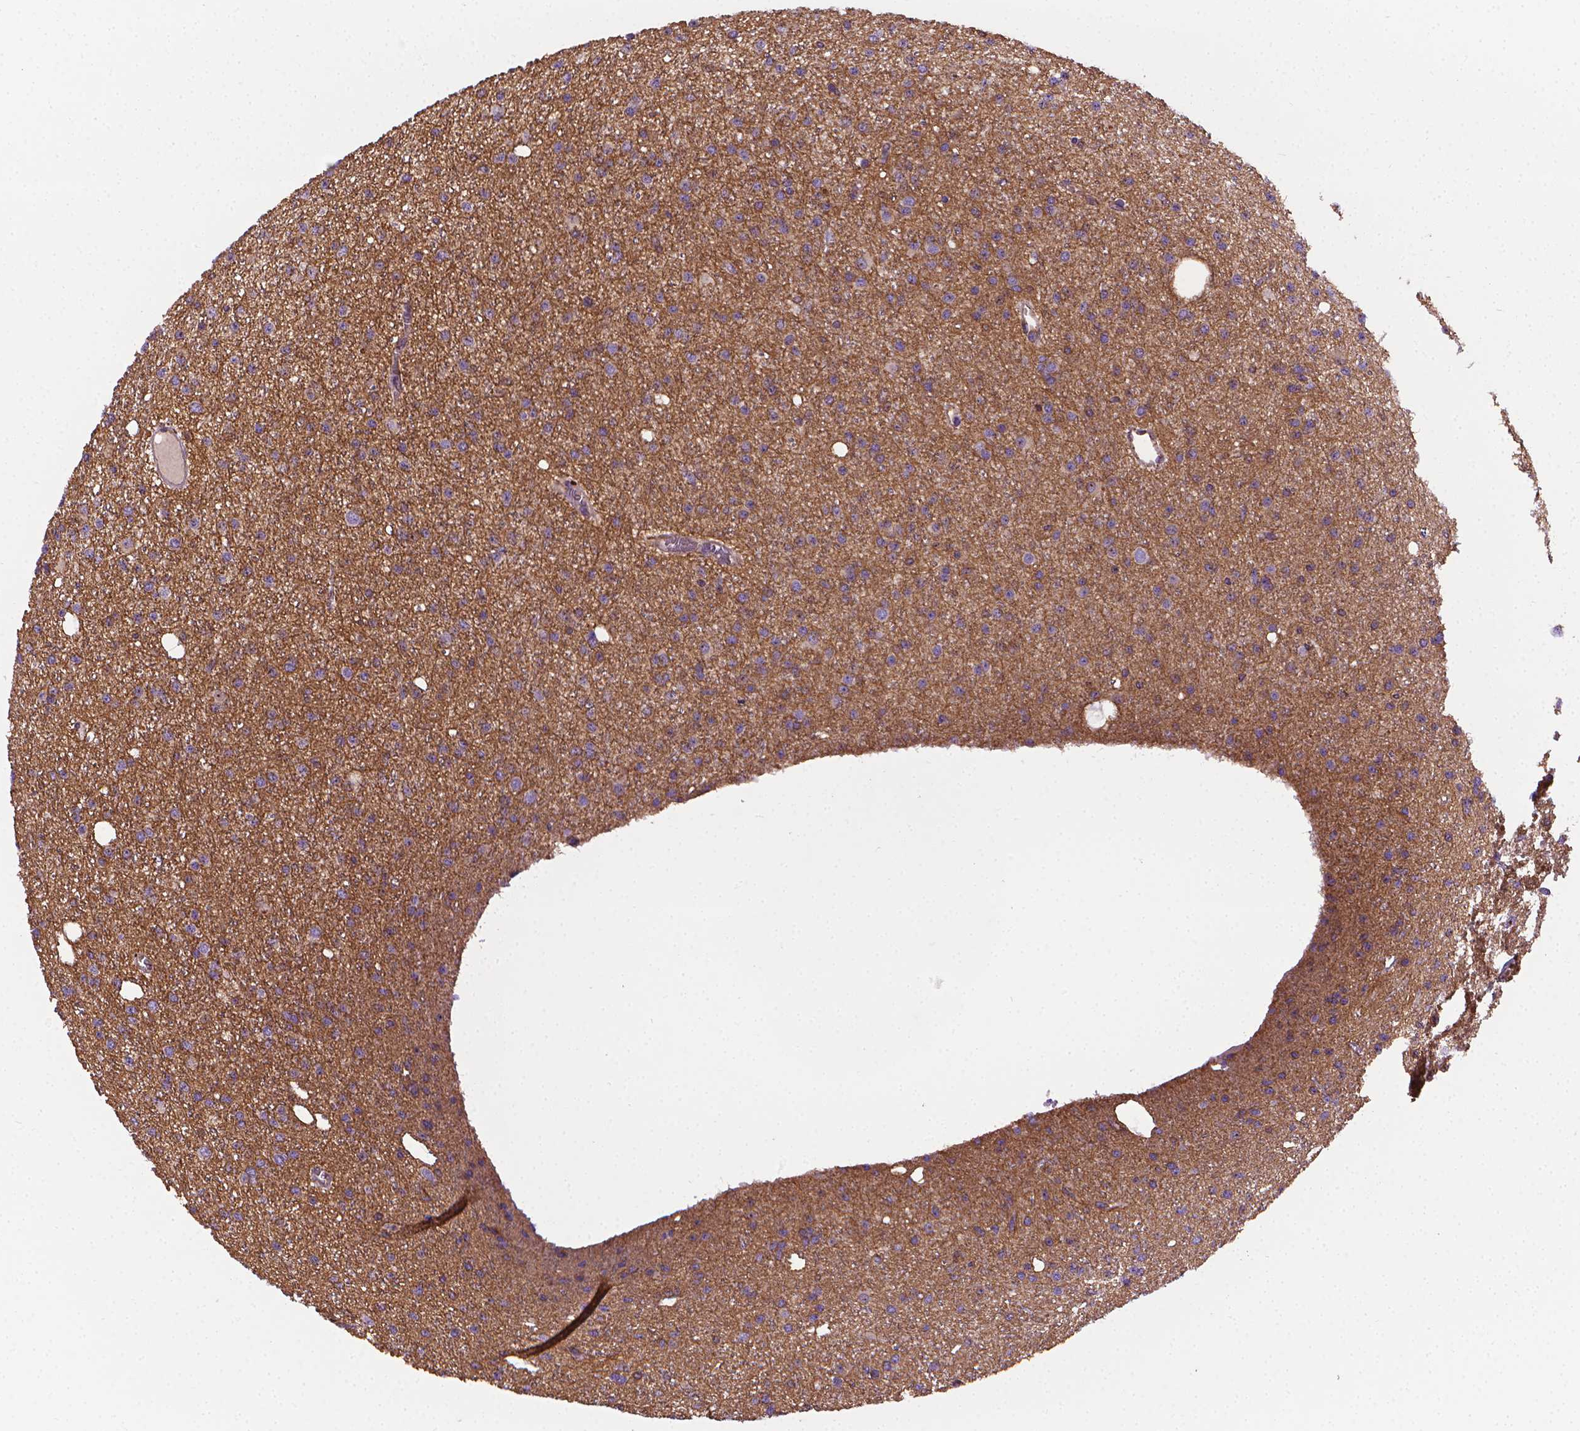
{"staining": {"intensity": "negative", "quantity": "none", "location": "none"}, "tissue": "glioma", "cell_type": "Tumor cells", "image_type": "cancer", "snomed": [{"axis": "morphology", "description": "Glioma, malignant, Low grade"}, {"axis": "topography", "description": "Brain"}], "caption": "This is an IHC histopathology image of malignant glioma (low-grade). There is no positivity in tumor cells.", "gene": "SLC51B", "patient": {"sex": "male", "age": 27}}